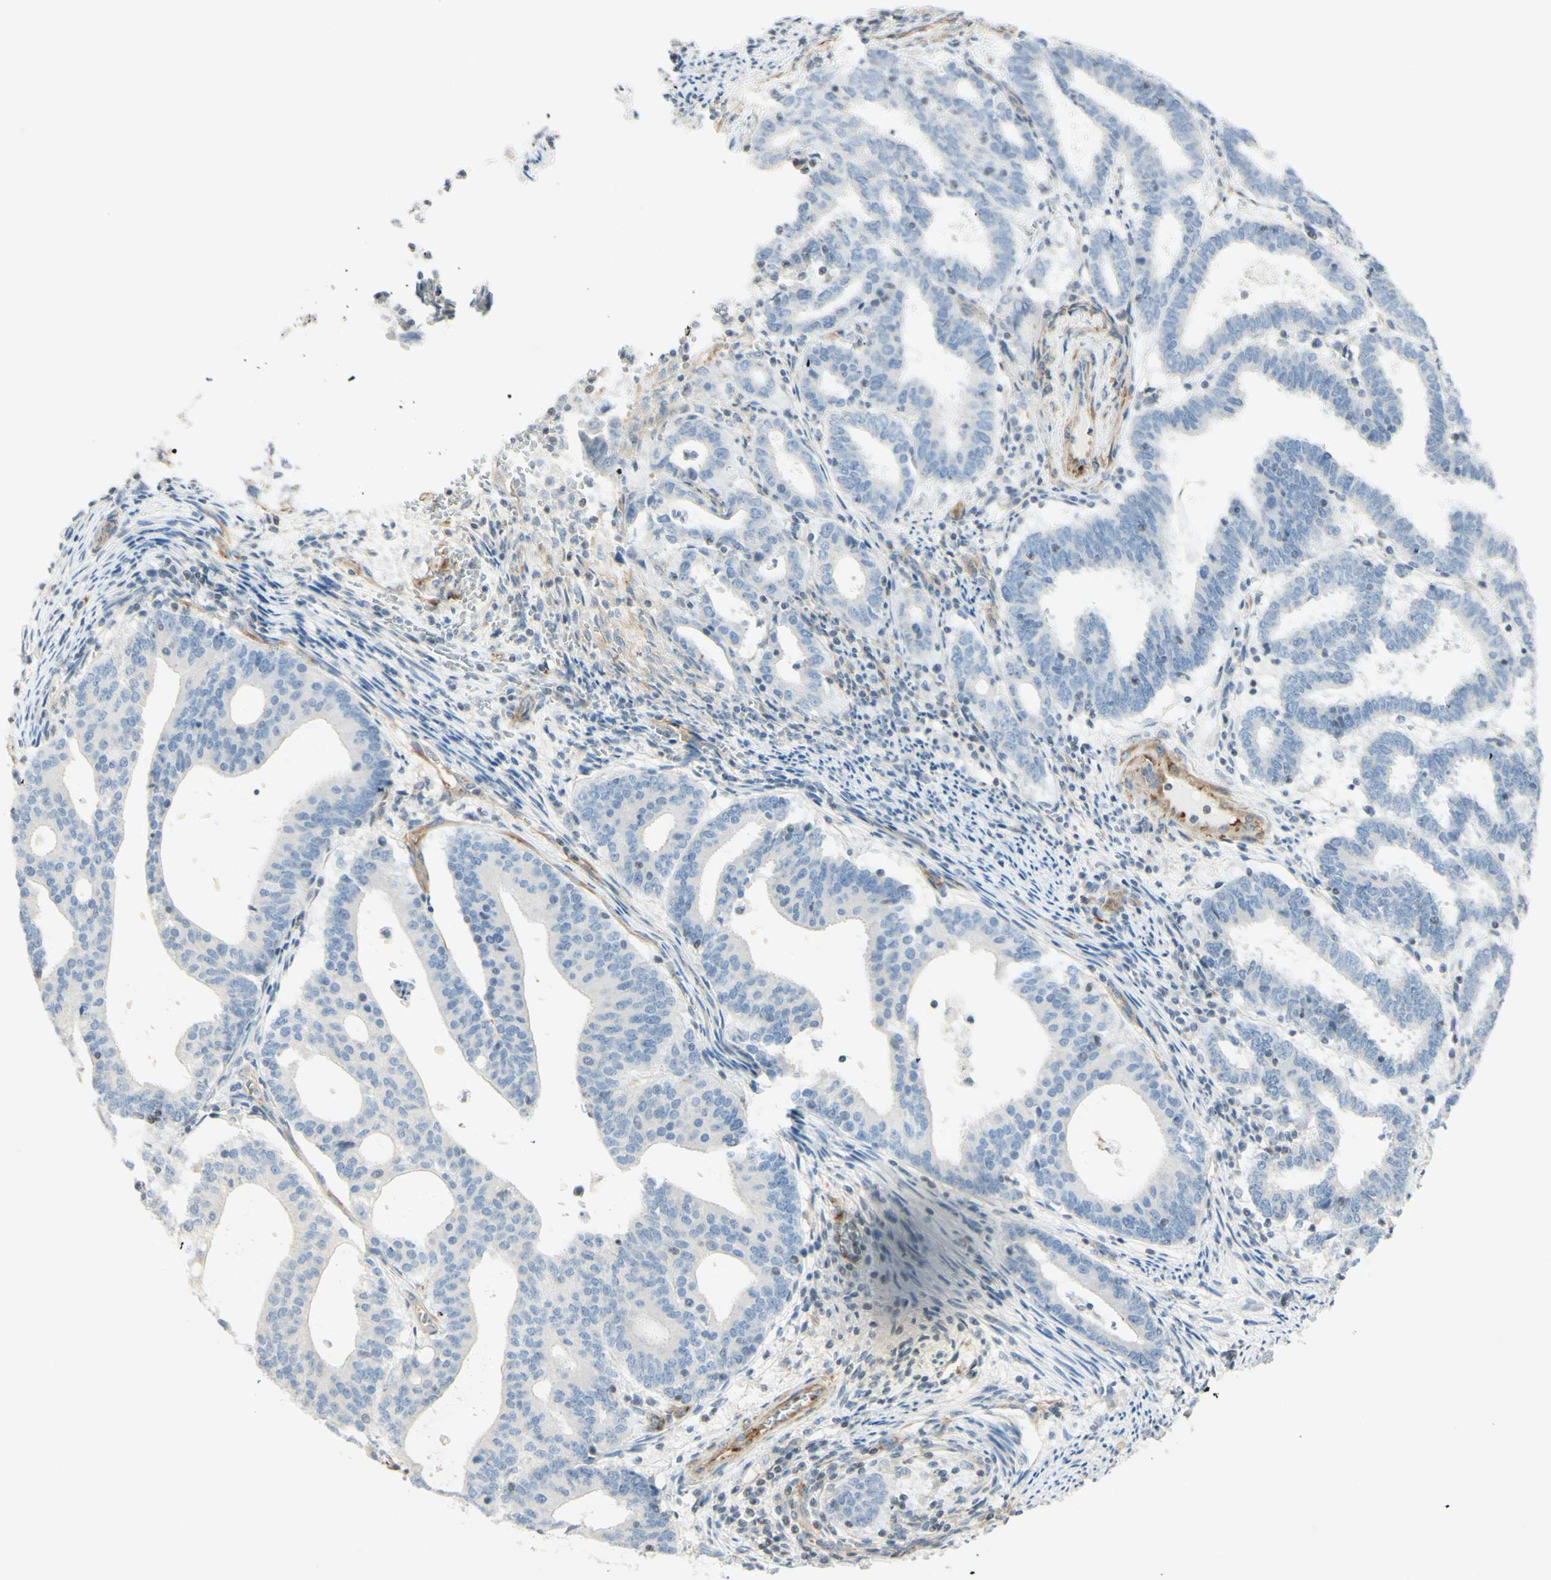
{"staining": {"intensity": "negative", "quantity": "none", "location": "none"}, "tissue": "endometrial cancer", "cell_type": "Tumor cells", "image_type": "cancer", "snomed": [{"axis": "morphology", "description": "Adenocarcinoma, NOS"}, {"axis": "topography", "description": "Uterus"}], "caption": "Immunohistochemistry (IHC) image of human endometrial adenocarcinoma stained for a protein (brown), which exhibits no staining in tumor cells.", "gene": "MAP1B", "patient": {"sex": "female", "age": 83}}